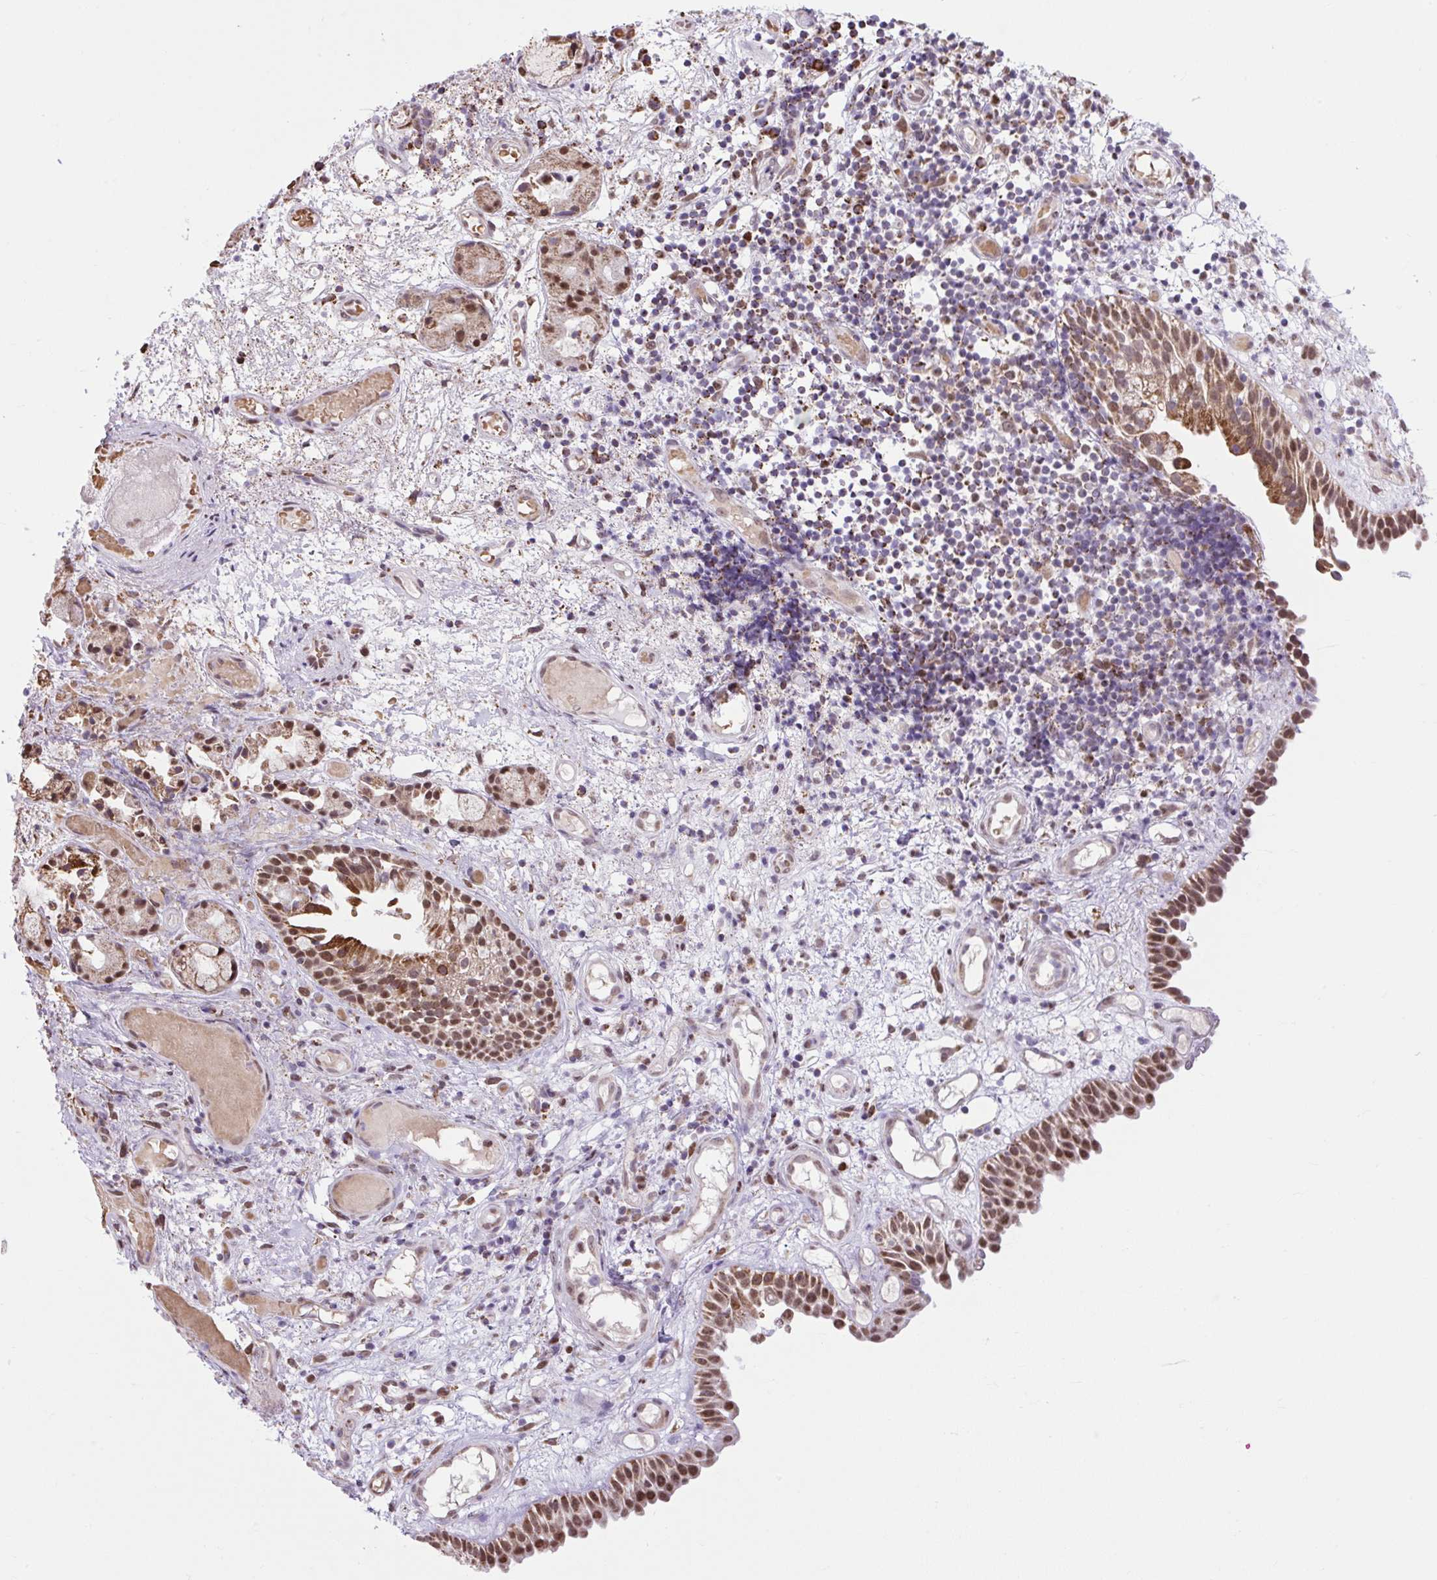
{"staining": {"intensity": "moderate", "quantity": "25%-75%", "location": "cytoplasmic/membranous,nuclear"}, "tissue": "nasopharynx", "cell_type": "Respiratory epithelial cells", "image_type": "normal", "snomed": [{"axis": "morphology", "description": "Normal tissue, NOS"}, {"axis": "morphology", "description": "Inflammation, NOS"}, {"axis": "topography", "description": "Nasopharynx"}], "caption": "IHC (DAB) staining of unremarkable human nasopharynx displays moderate cytoplasmic/membranous,nuclear protein expression in approximately 25%-75% of respiratory epithelial cells.", "gene": "SCO2", "patient": {"sex": "male", "age": 54}}